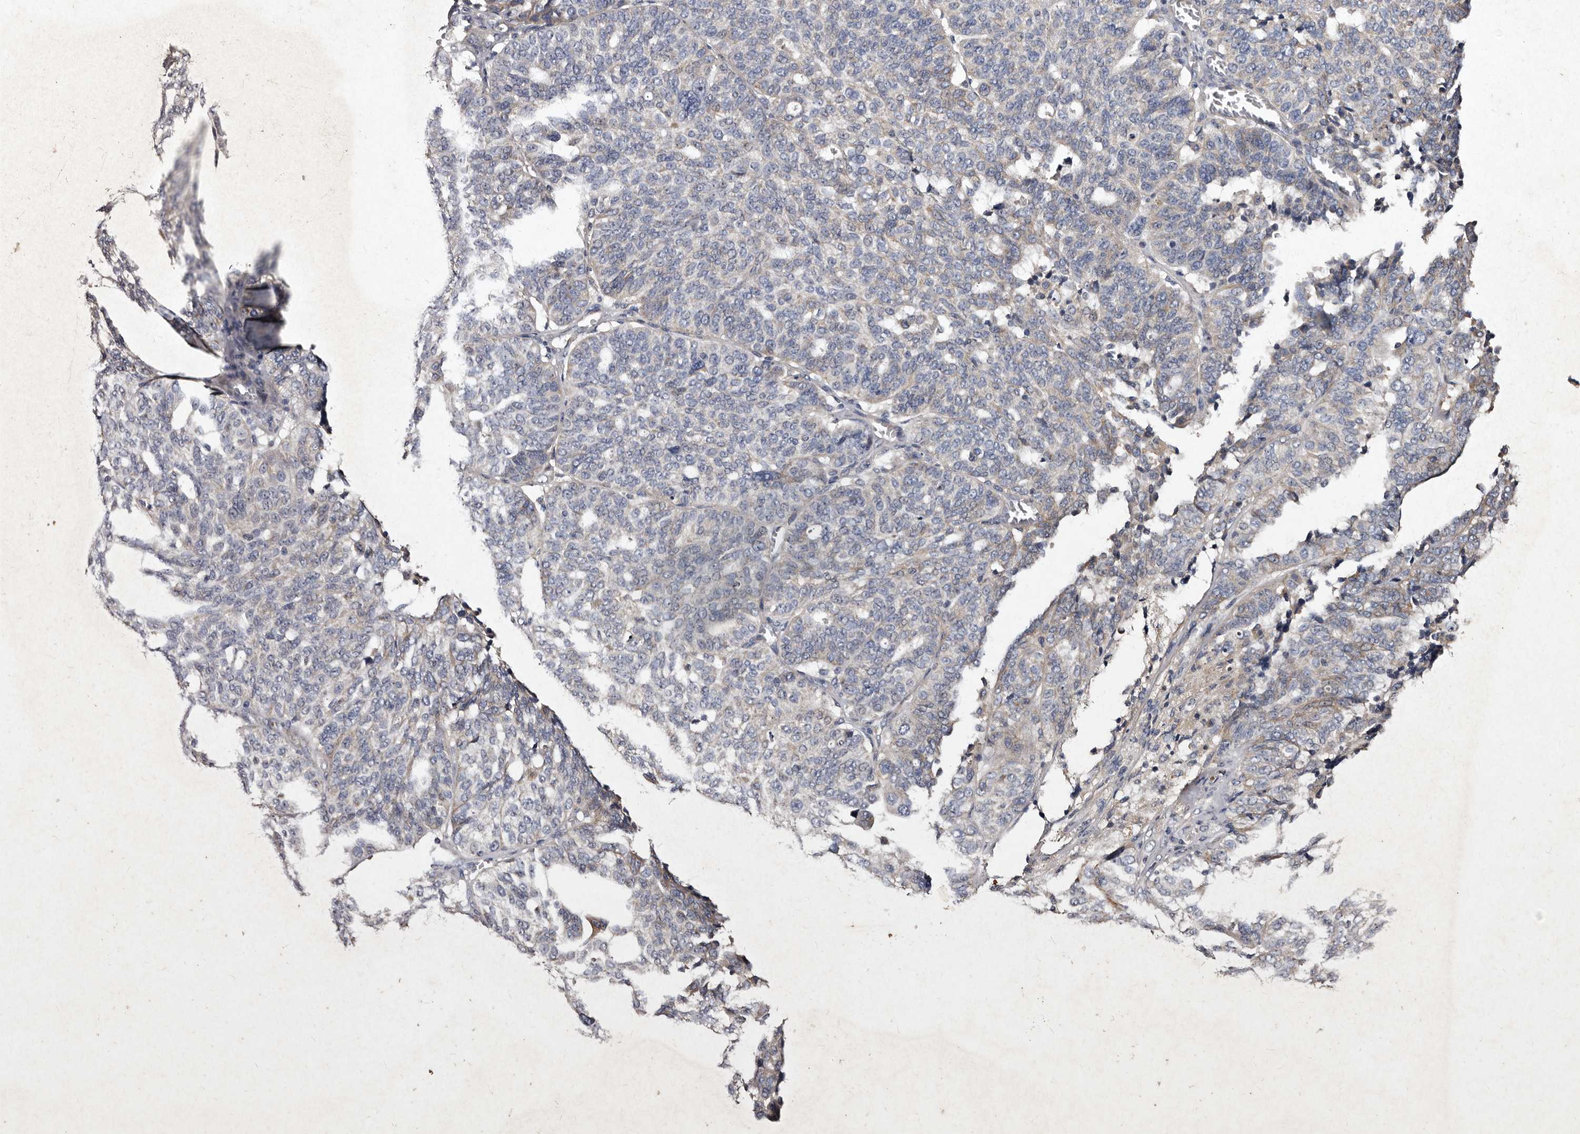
{"staining": {"intensity": "negative", "quantity": "none", "location": "none"}, "tissue": "ovarian cancer", "cell_type": "Tumor cells", "image_type": "cancer", "snomed": [{"axis": "morphology", "description": "Cystadenocarcinoma, serous, NOS"}, {"axis": "topography", "description": "Ovary"}], "caption": "The immunohistochemistry photomicrograph has no significant positivity in tumor cells of ovarian cancer (serous cystadenocarcinoma) tissue.", "gene": "TFB1M", "patient": {"sex": "female", "age": 59}}